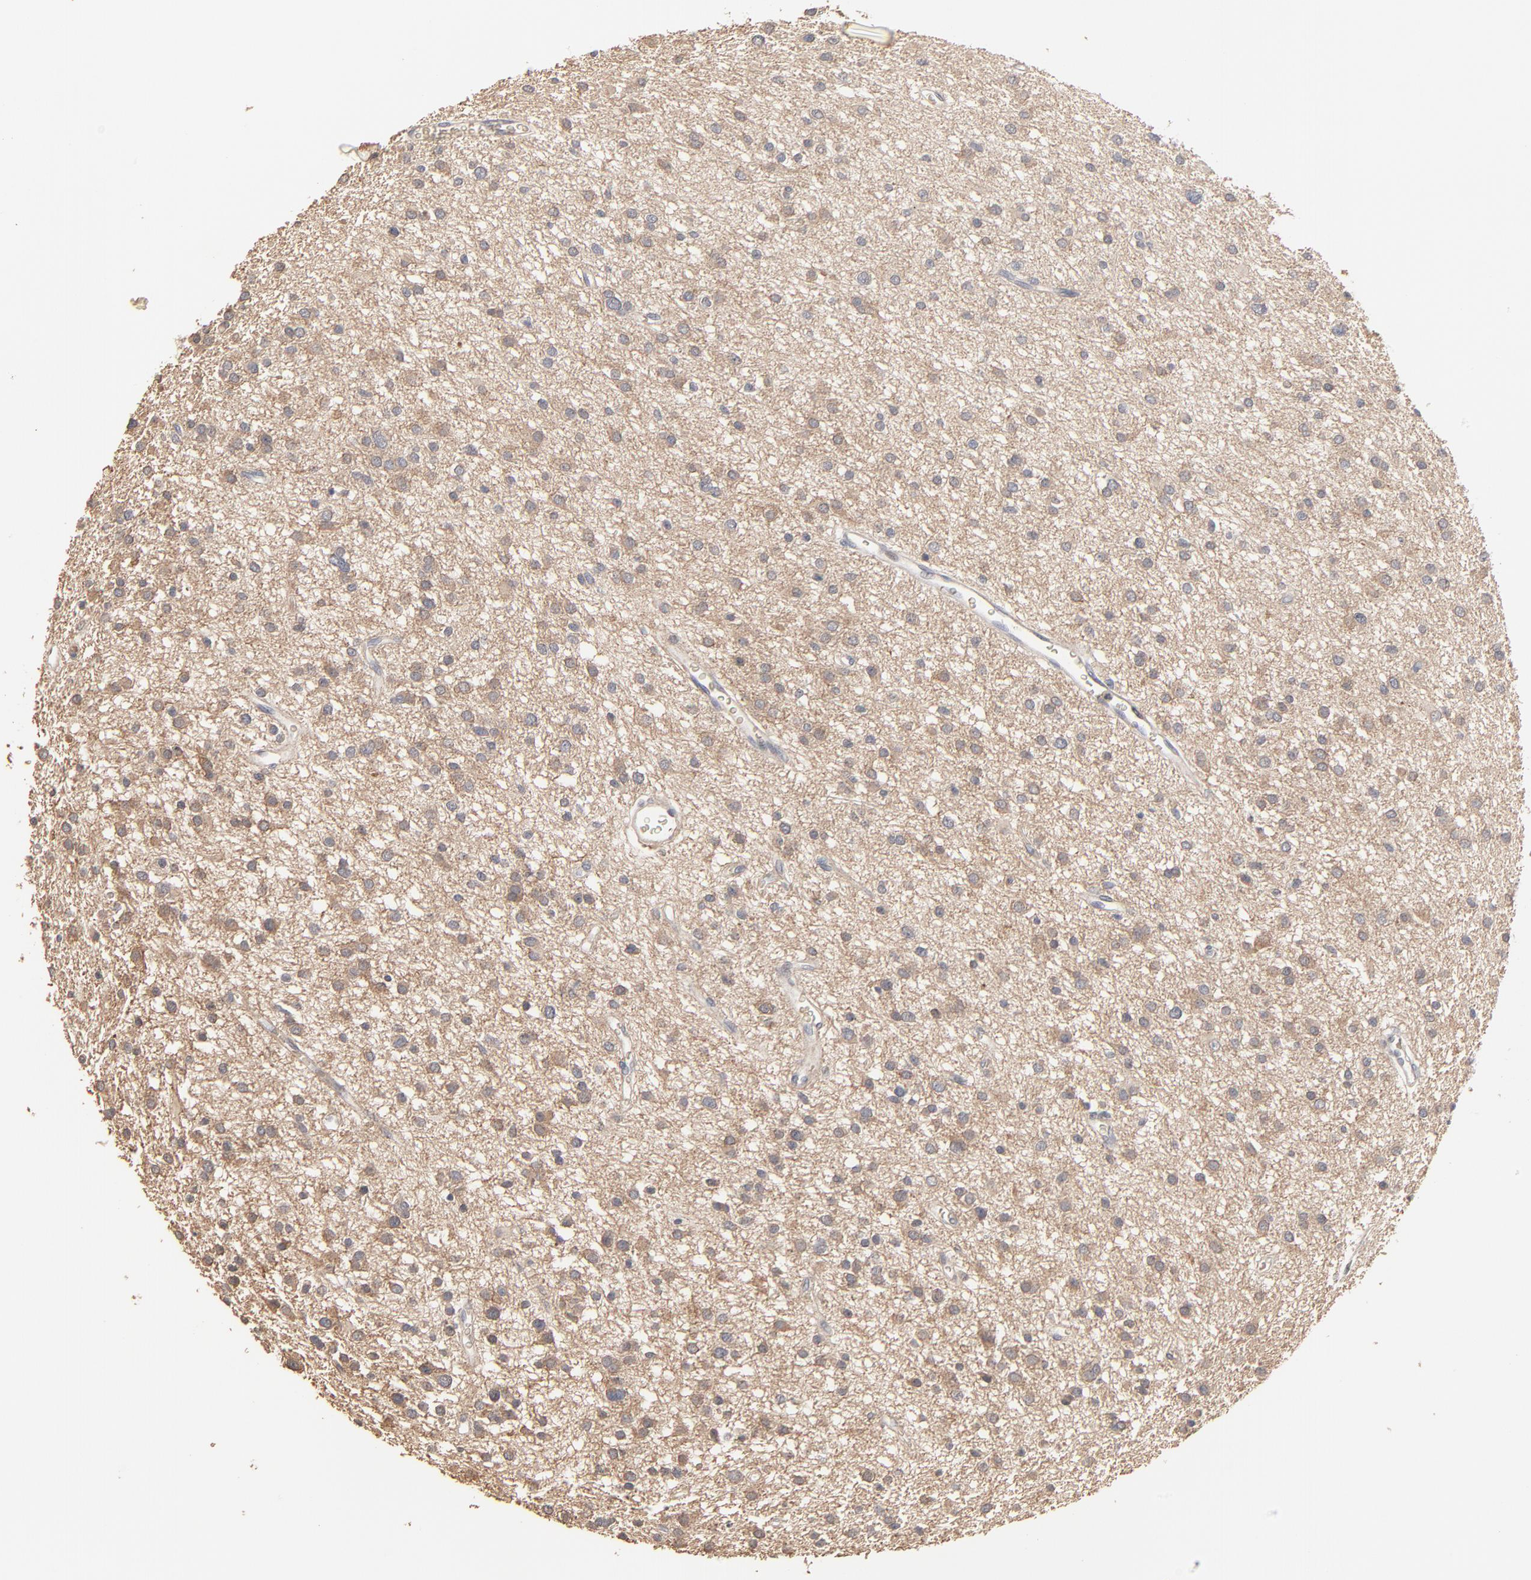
{"staining": {"intensity": "negative", "quantity": "none", "location": "none"}, "tissue": "glioma", "cell_type": "Tumor cells", "image_type": "cancer", "snomed": [{"axis": "morphology", "description": "Glioma, malignant, Low grade"}, {"axis": "topography", "description": "Brain"}], "caption": "A high-resolution histopathology image shows immunohistochemistry staining of malignant glioma (low-grade), which shows no significant positivity in tumor cells.", "gene": "FANCB", "patient": {"sex": "female", "age": 36}}